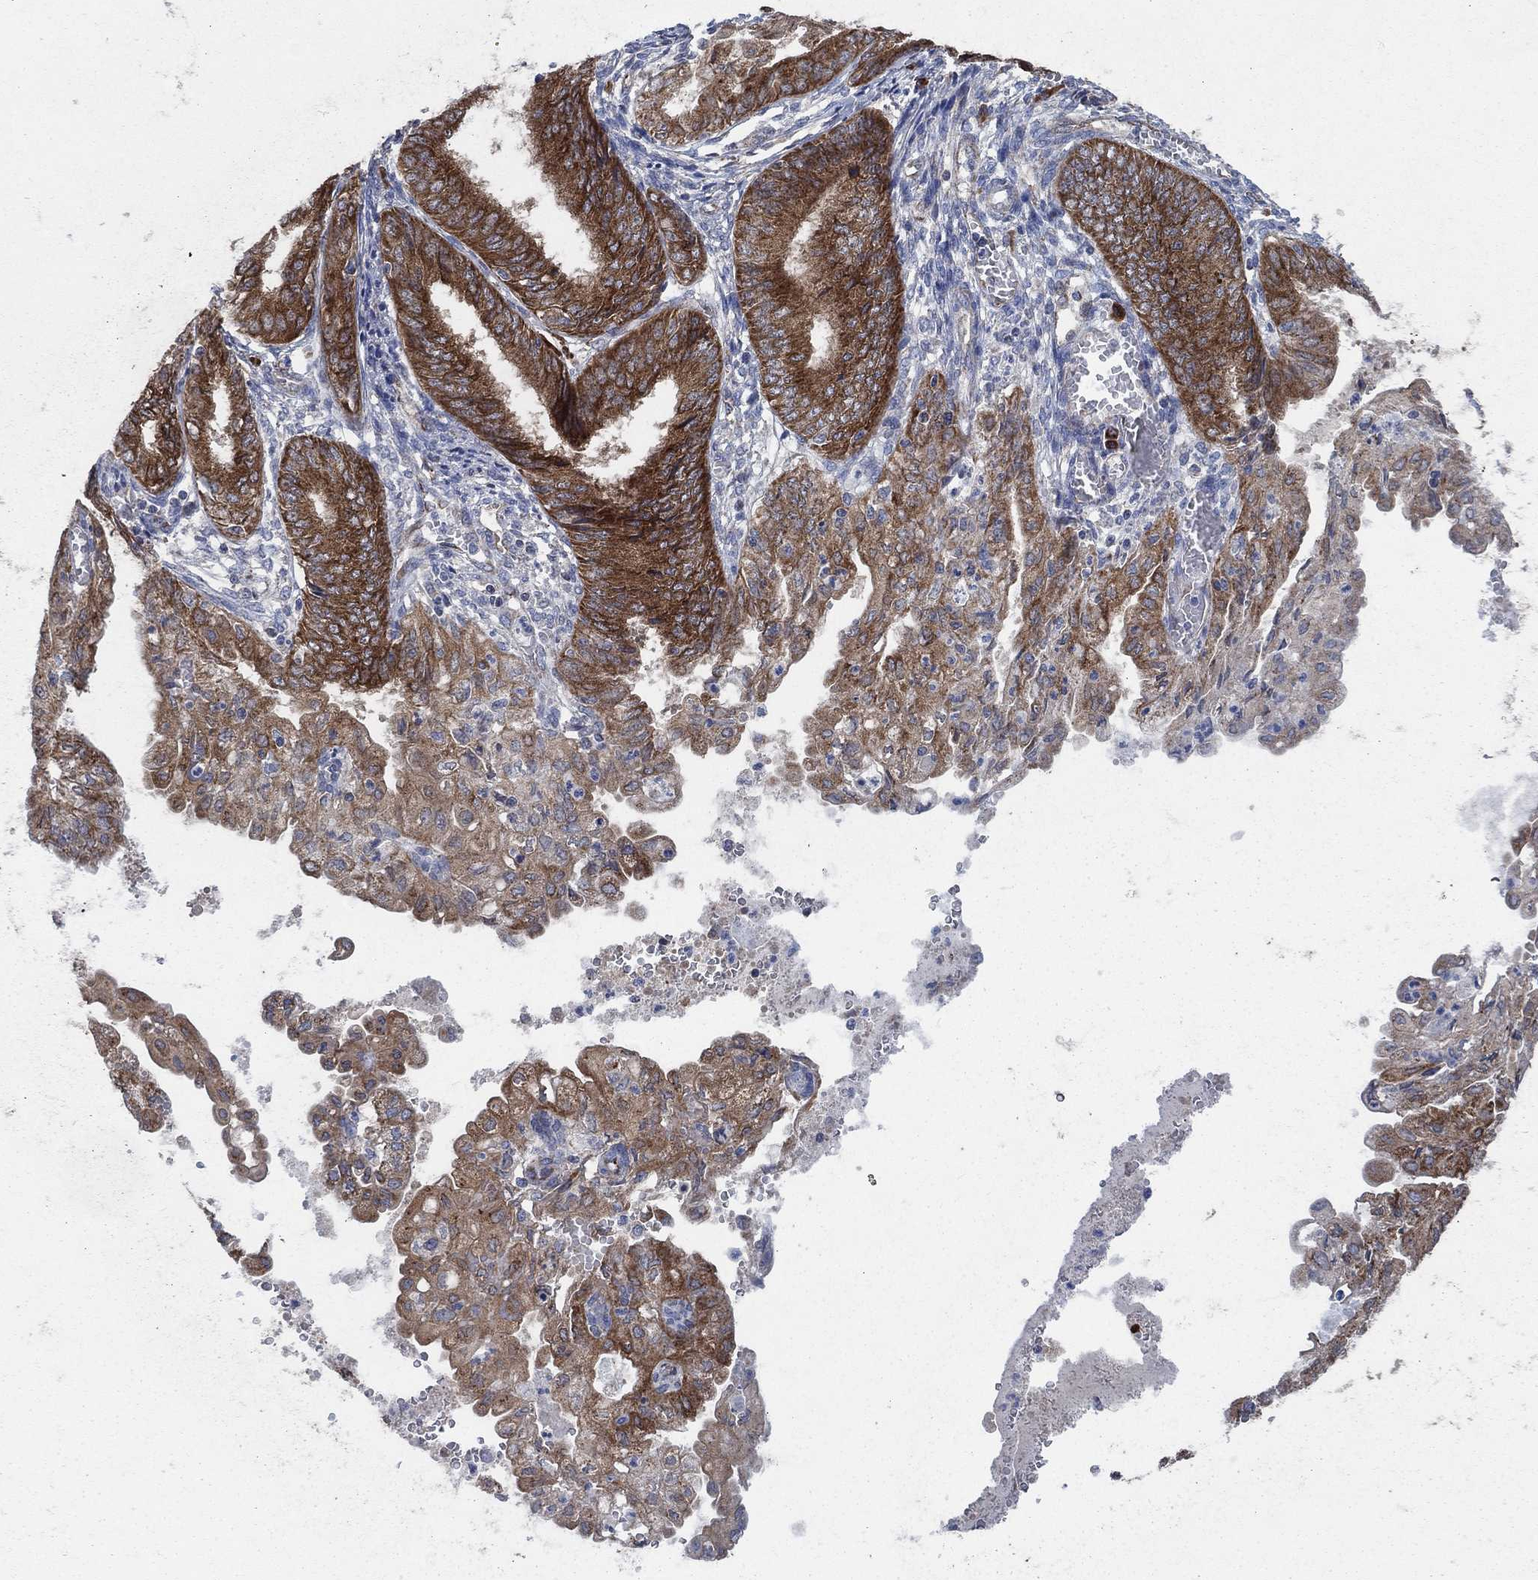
{"staining": {"intensity": "strong", "quantity": ">75%", "location": "cytoplasmic/membranous"}, "tissue": "endometrial cancer", "cell_type": "Tumor cells", "image_type": "cancer", "snomed": [{"axis": "morphology", "description": "Adenocarcinoma, NOS"}, {"axis": "topography", "description": "Endometrium"}], "caption": "This photomicrograph shows immunohistochemistry (IHC) staining of endometrial cancer (adenocarcinoma), with high strong cytoplasmic/membranous positivity in about >75% of tumor cells.", "gene": "HID1", "patient": {"sex": "female", "age": 68}}